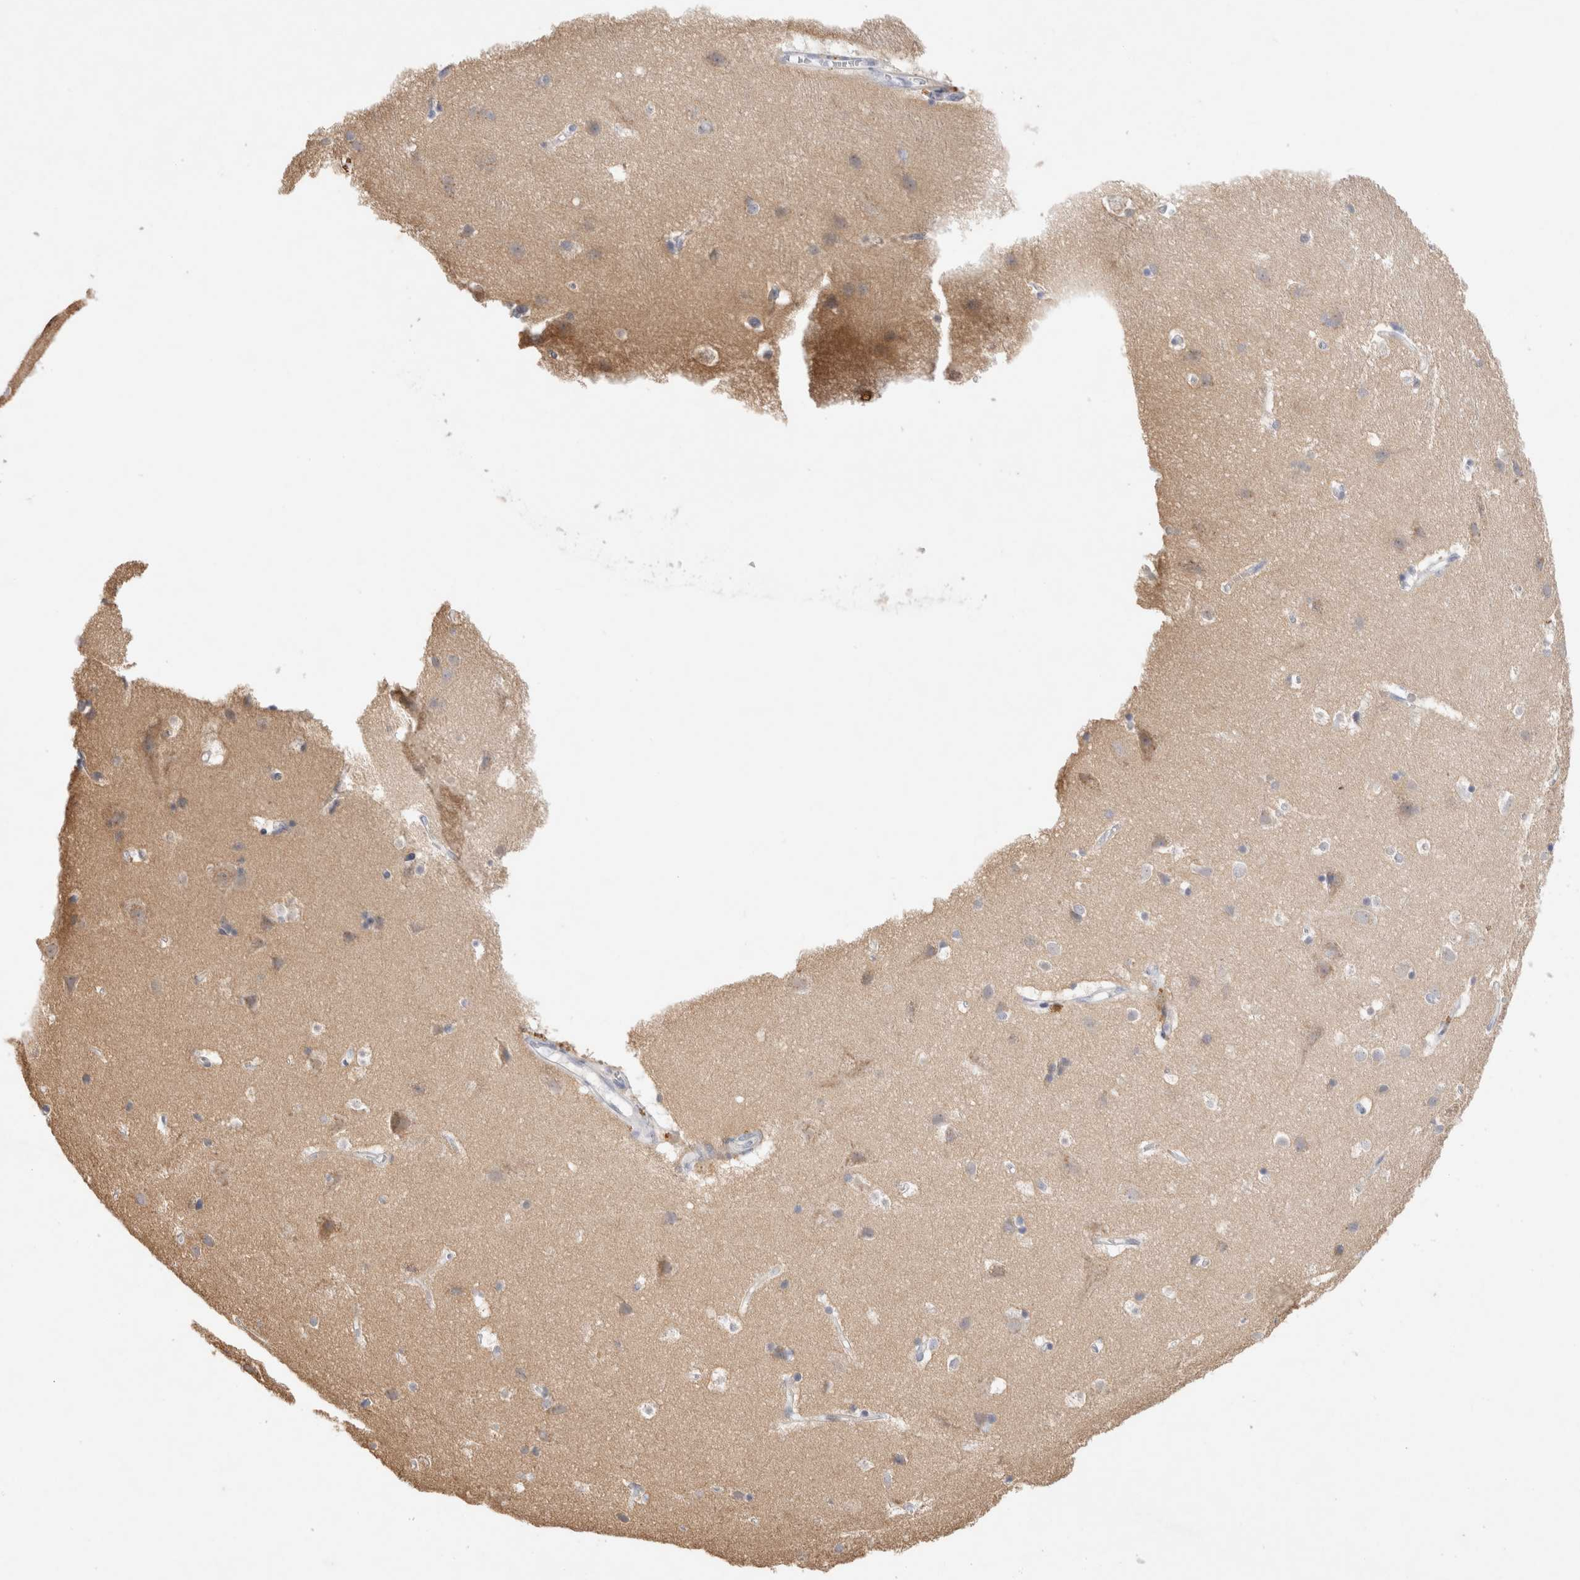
{"staining": {"intensity": "weak", "quantity": "25%-75%", "location": "cytoplasmic/membranous"}, "tissue": "cerebral cortex", "cell_type": "Endothelial cells", "image_type": "normal", "snomed": [{"axis": "morphology", "description": "Normal tissue, NOS"}, {"axis": "topography", "description": "Cerebral cortex"}], "caption": "Immunohistochemical staining of unremarkable cerebral cortex demonstrates weak cytoplasmic/membranous protein staining in about 25%-75% of endothelial cells.", "gene": "GAS1", "patient": {"sex": "male", "age": 54}}